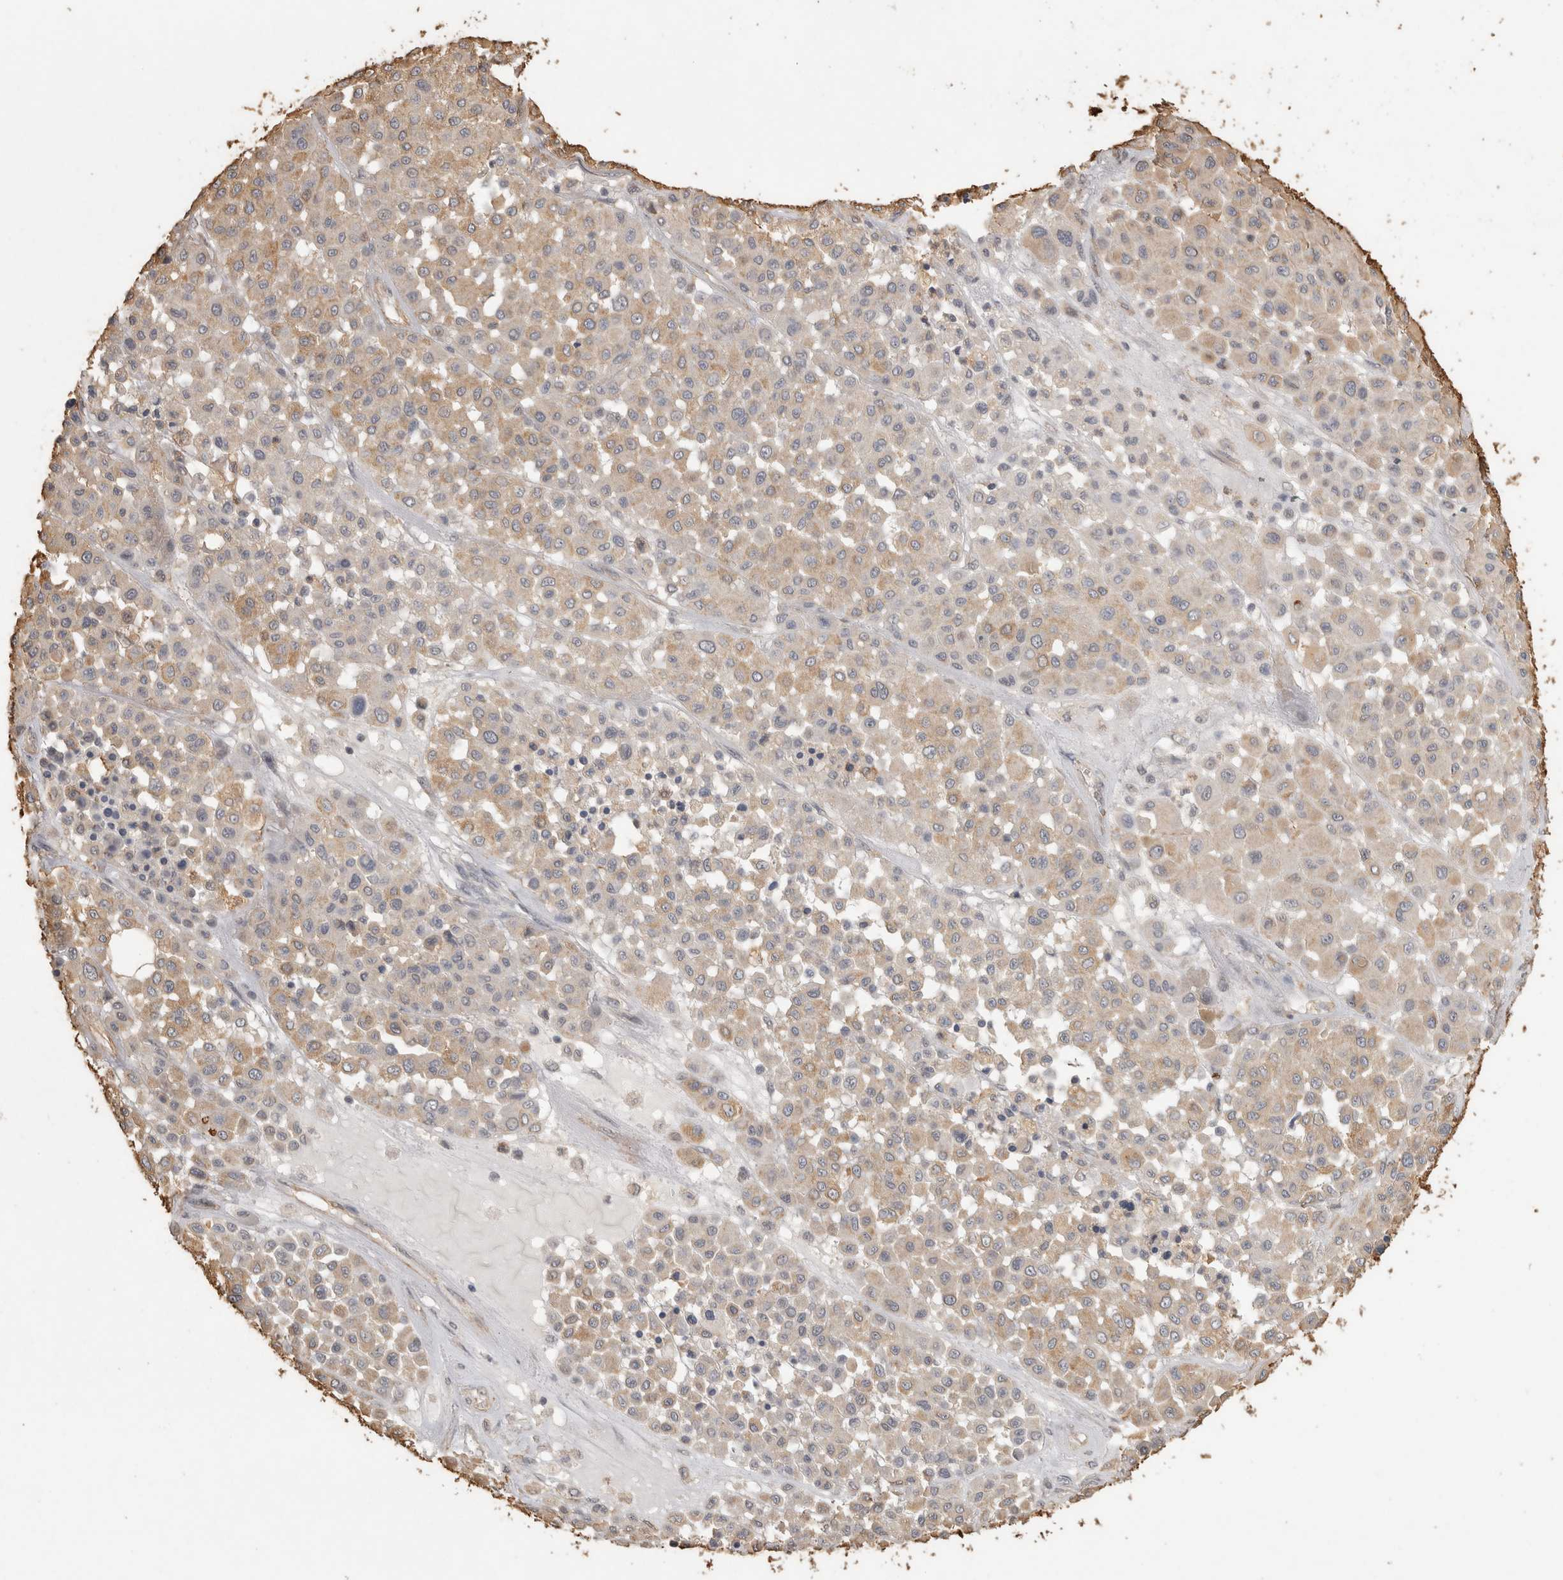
{"staining": {"intensity": "weak", "quantity": ">75%", "location": "cytoplasmic/membranous"}, "tissue": "melanoma", "cell_type": "Tumor cells", "image_type": "cancer", "snomed": [{"axis": "morphology", "description": "Malignant melanoma, Metastatic site"}, {"axis": "topography", "description": "Soft tissue"}], "caption": "An IHC image of neoplastic tissue is shown. Protein staining in brown highlights weak cytoplasmic/membranous positivity in melanoma within tumor cells.", "gene": "REPS2", "patient": {"sex": "male", "age": 41}}